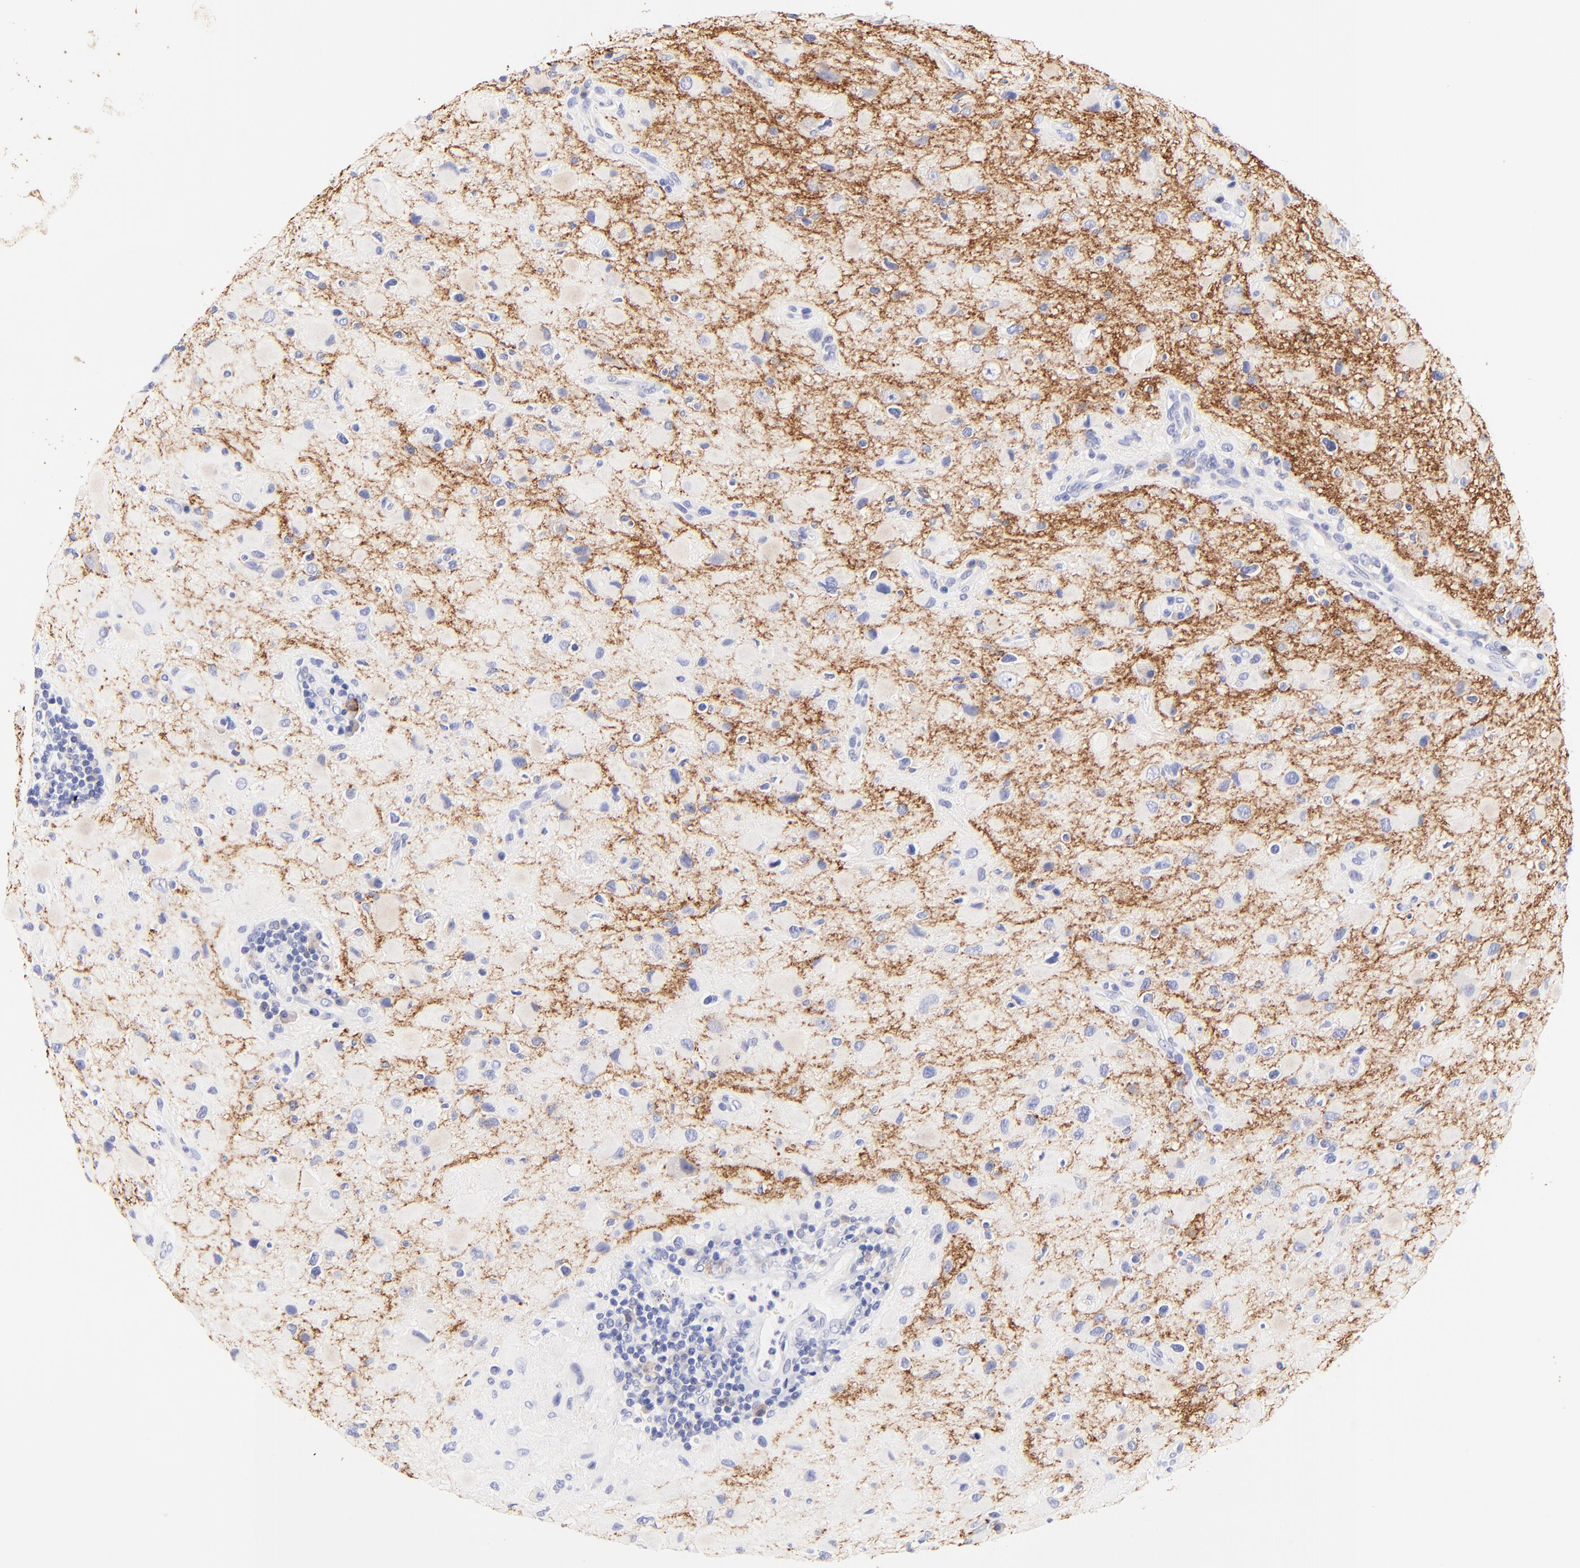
{"staining": {"intensity": "negative", "quantity": "none", "location": "none"}, "tissue": "glioma", "cell_type": "Tumor cells", "image_type": "cancer", "snomed": [{"axis": "morphology", "description": "Glioma, malignant, Low grade"}, {"axis": "topography", "description": "Brain"}], "caption": "DAB (3,3'-diaminobenzidine) immunohistochemical staining of glioma demonstrates no significant expression in tumor cells.", "gene": "RAB3A", "patient": {"sex": "female", "age": 32}}